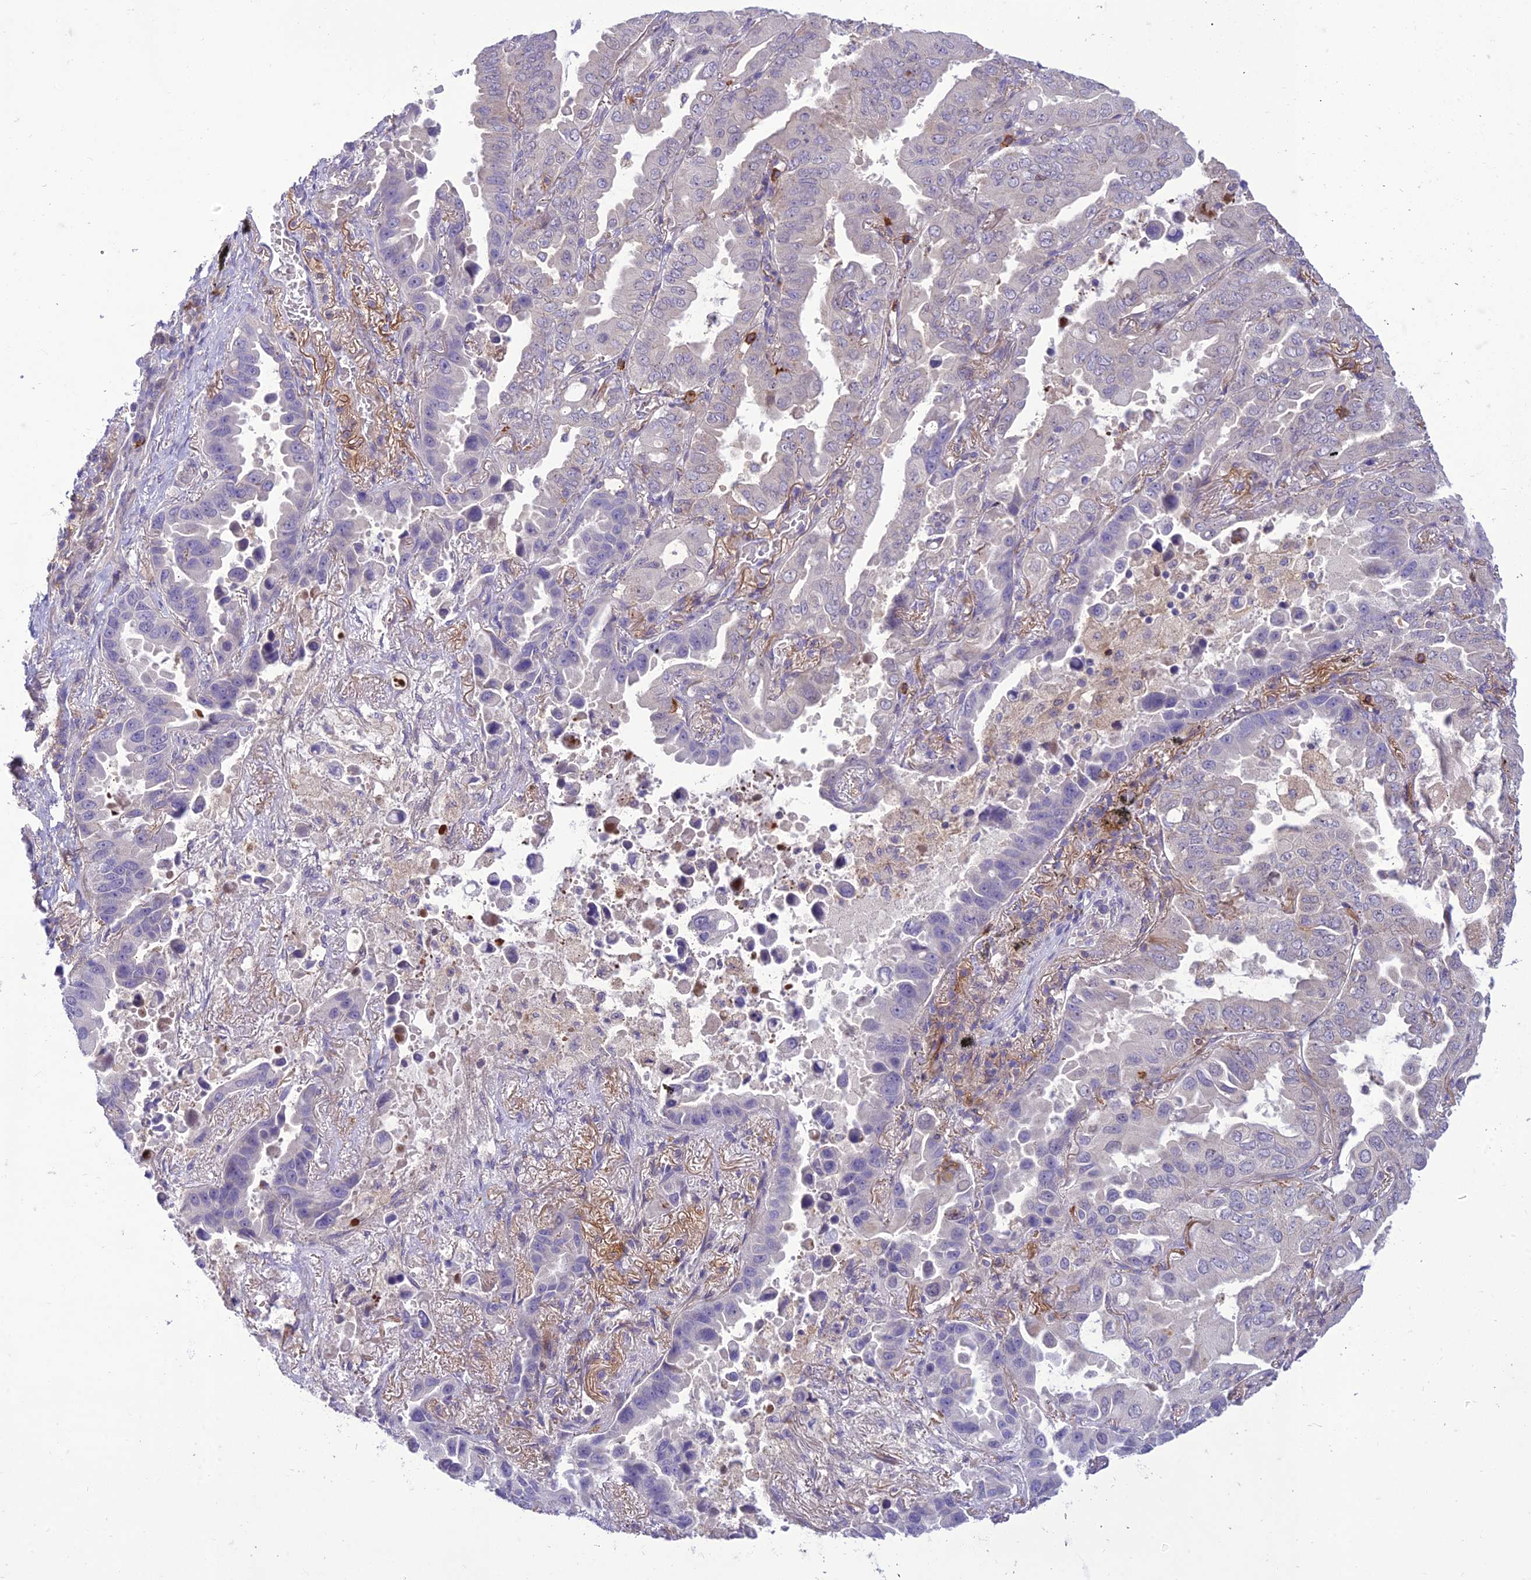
{"staining": {"intensity": "negative", "quantity": "none", "location": "none"}, "tissue": "lung cancer", "cell_type": "Tumor cells", "image_type": "cancer", "snomed": [{"axis": "morphology", "description": "Adenocarcinoma, NOS"}, {"axis": "topography", "description": "Lung"}], "caption": "Tumor cells are negative for protein expression in human lung cancer.", "gene": "ITGAE", "patient": {"sex": "male", "age": 64}}